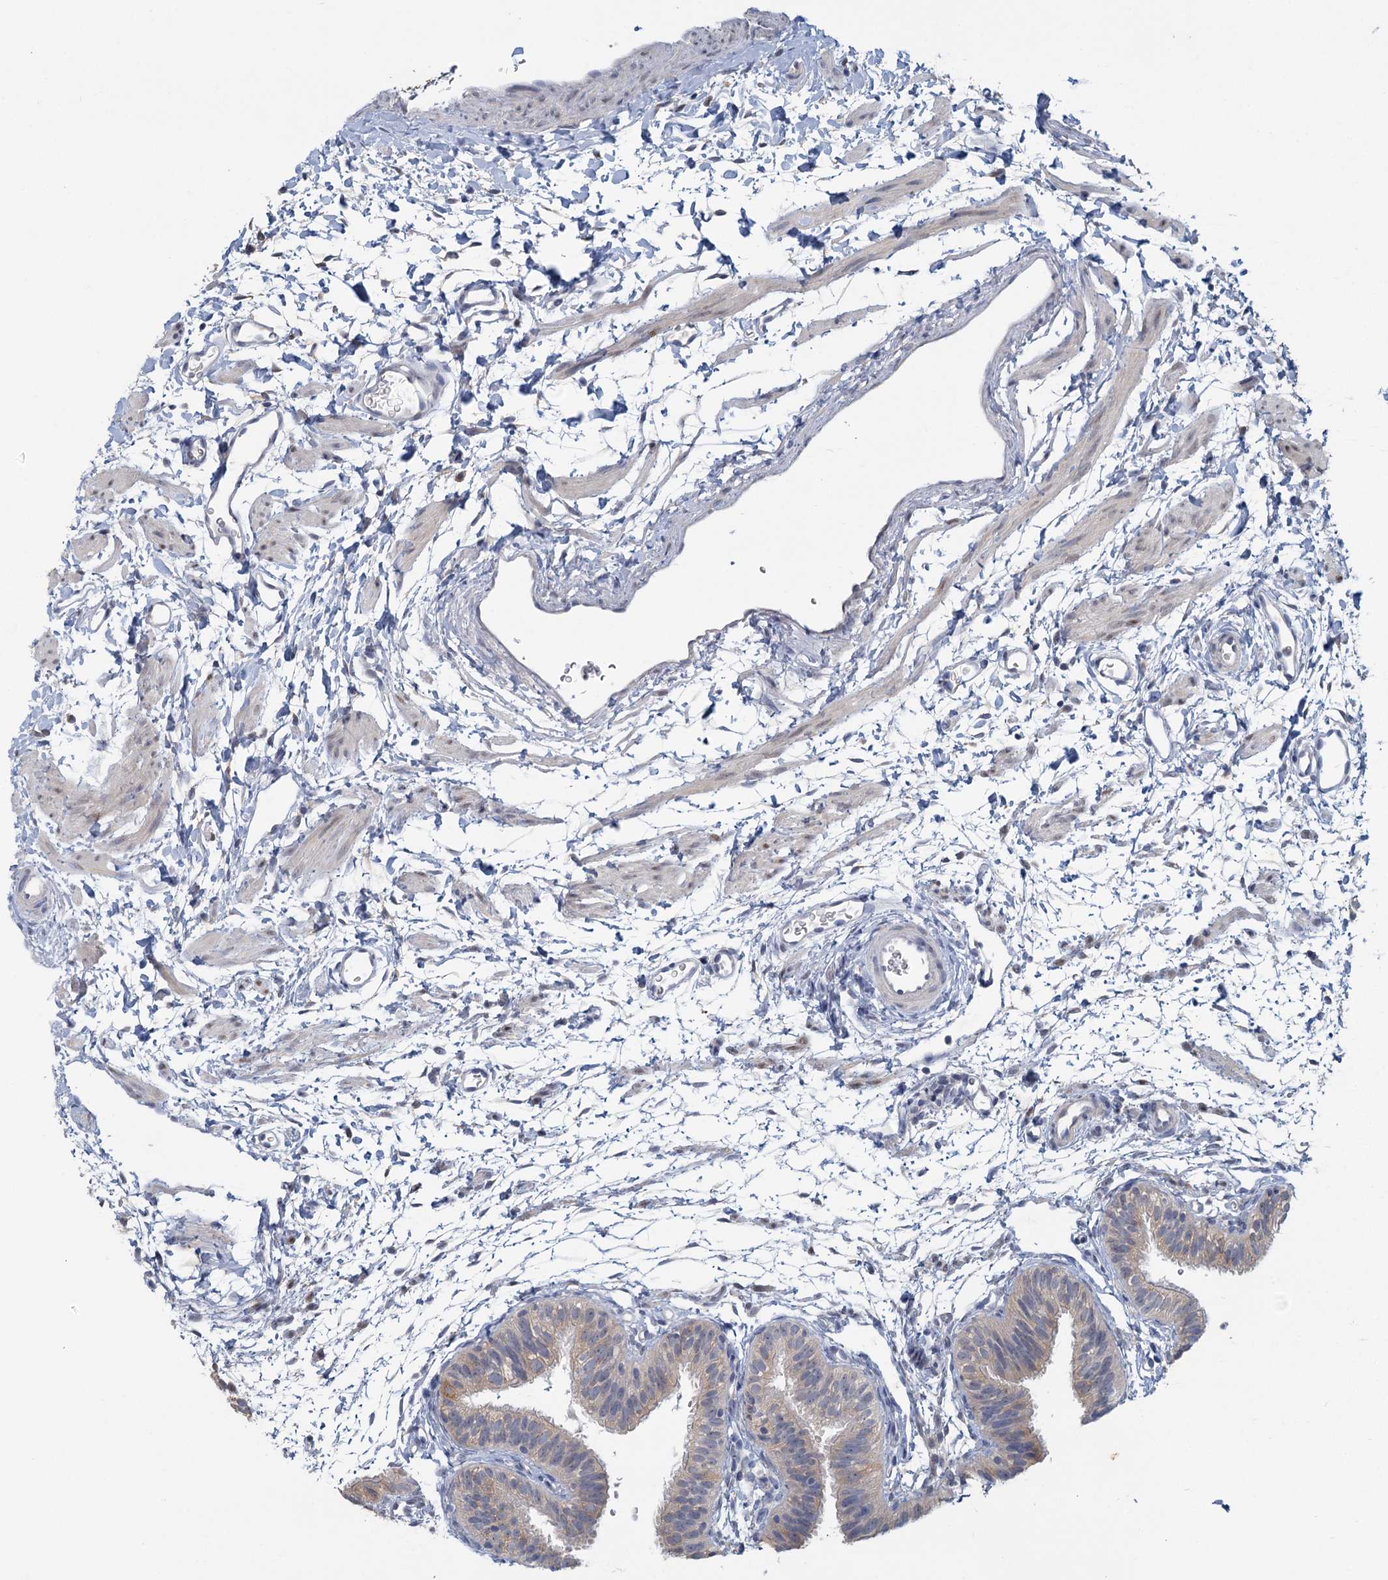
{"staining": {"intensity": "moderate", "quantity": "25%-75%", "location": "cytoplasmic/membranous"}, "tissue": "fallopian tube", "cell_type": "Glandular cells", "image_type": "normal", "snomed": [{"axis": "morphology", "description": "Normal tissue, NOS"}, {"axis": "topography", "description": "Fallopian tube"}], "caption": "Glandular cells exhibit medium levels of moderate cytoplasmic/membranous expression in about 25%-75% of cells in benign human fallopian tube. (Stains: DAB in brown, nuclei in blue, Microscopy: brightfield microscopy at high magnification).", "gene": "MYO7B", "patient": {"sex": "female", "age": 35}}